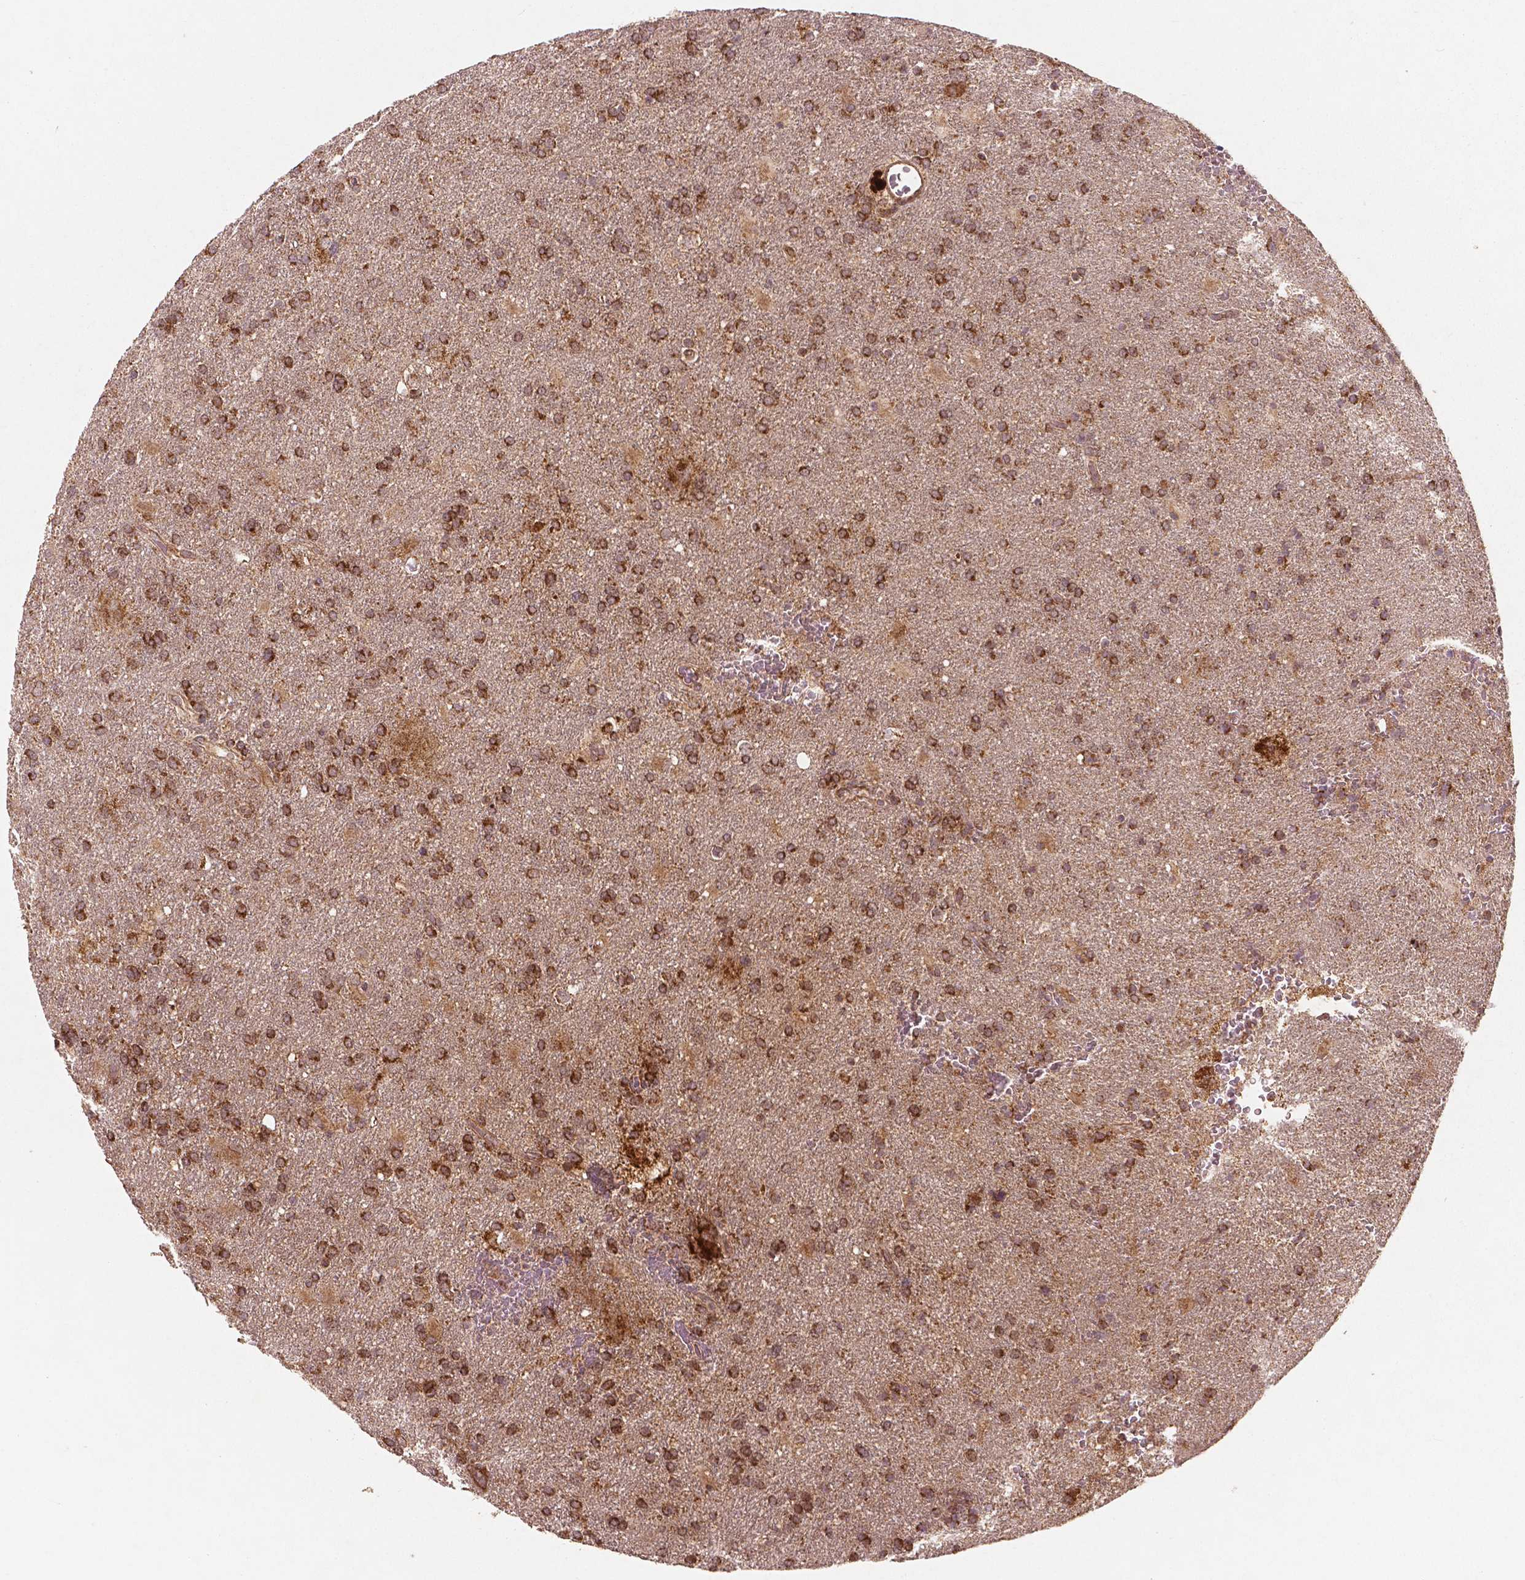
{"staining": {"intensity": "strong", "quantity": ">75%", "location": "cytoplasmic/membranous"}, "tissue": "glioma", "cell_type": "Tumor cells", "image_type": "cancer", "snomed": [{"axis": "morphology", "description": "Glioma, malignant, Low grade"}, {"axis": "topography", "description": "Brain"}], "caption": "The histopathology image displays a brown stain indicating the presence of a protein in the cytoplasmic/membranous of tumor cells in glioma.", "gene": "PGAM5", "patient": {"sex": "male", "age": 66}}